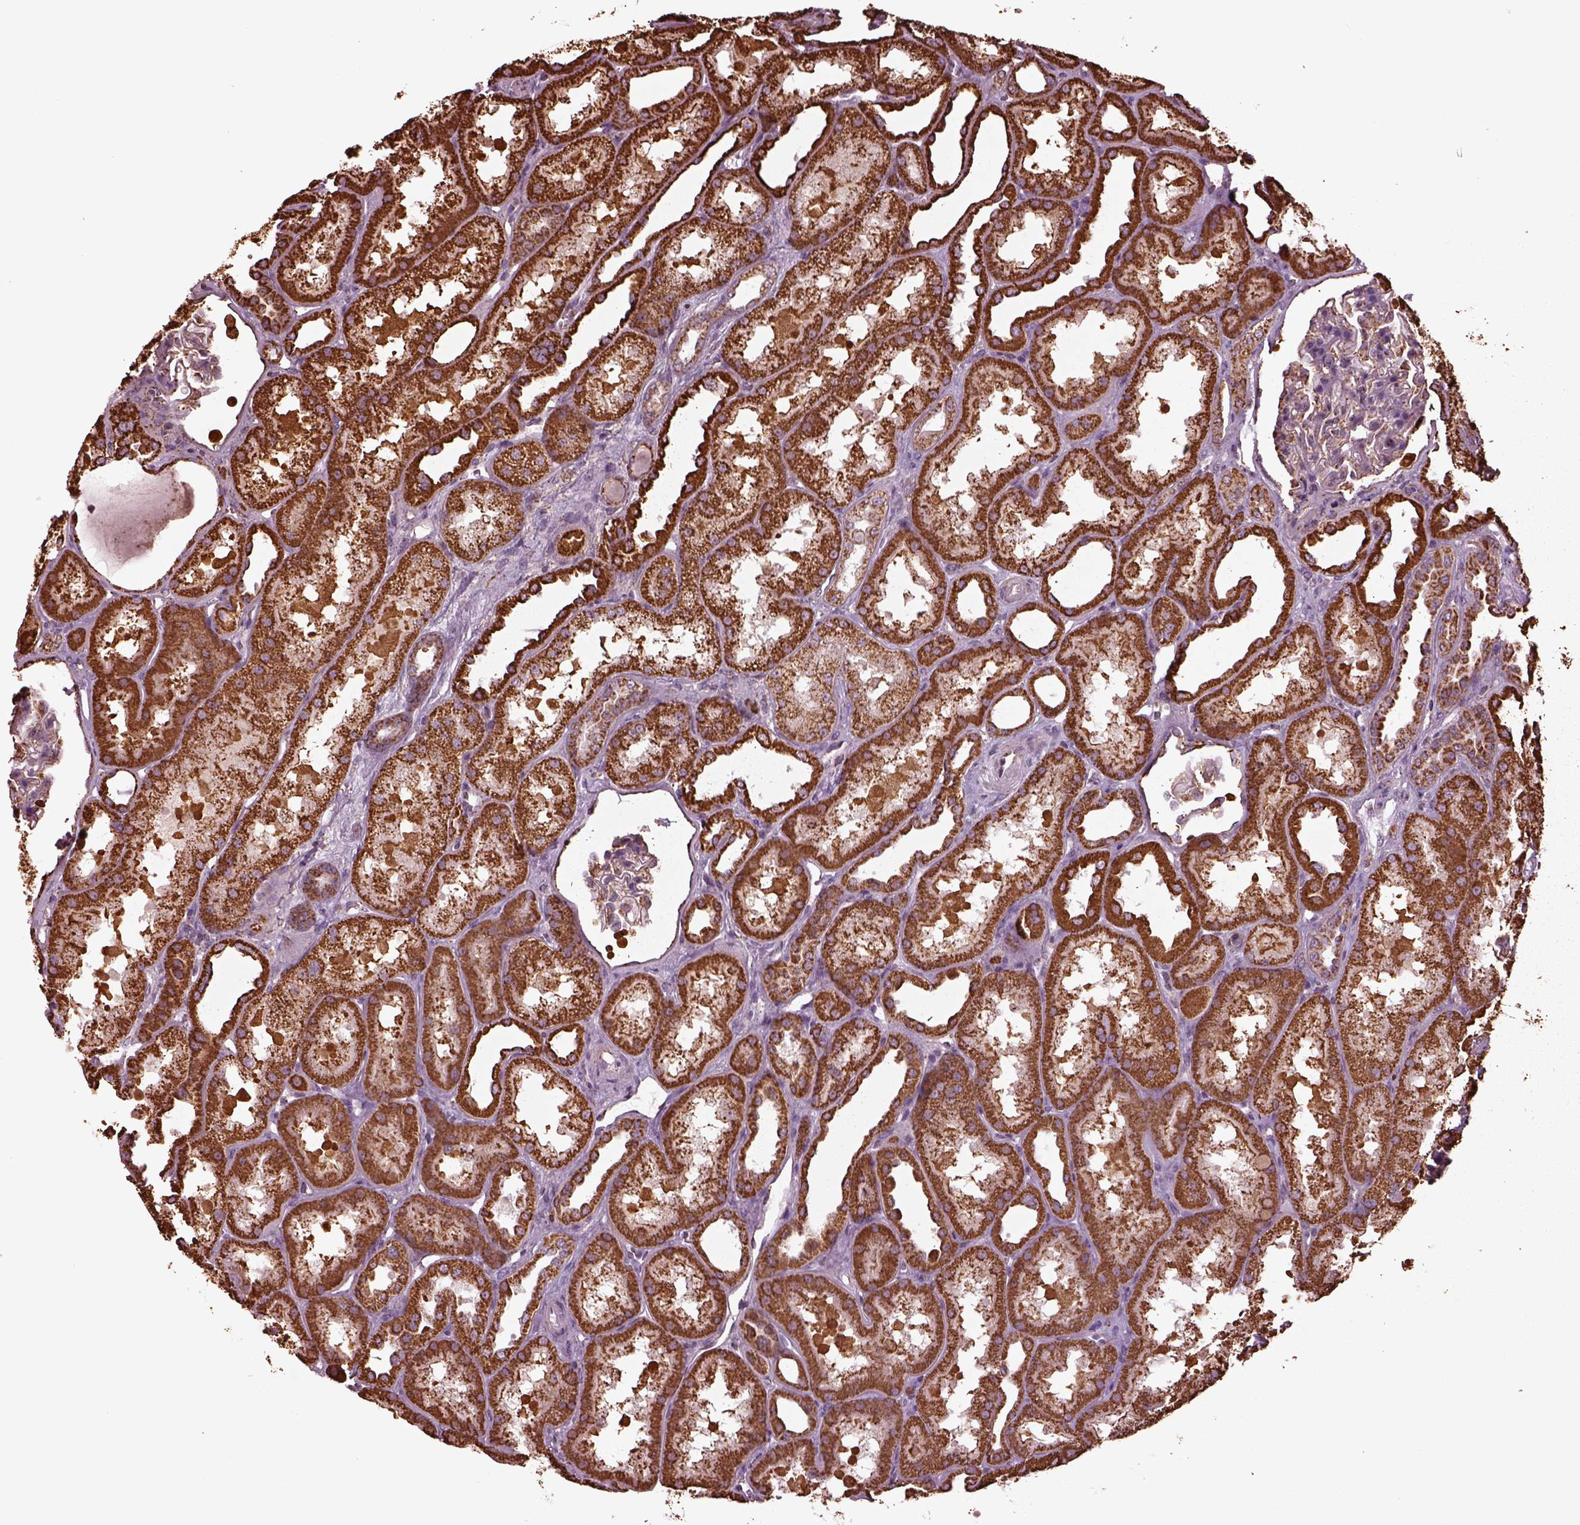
{"staining": {"intensity": "negative", "quantity": "none", "location": "none"}, "tissue": "kidney", "cell_type": "Cells in glomeruli", "image_type": "normal", "snomed": [{"axis": "morphology", "description": "Normal tissue, NOS"}, {"axis": "topography", "description": "Kidney"}], "caption": "Kidney was stained to show a protein in brown. There is no significant positivity in cells in glomeruli. The staining was performed using DAB to visualize the protein expression in brown, while the nuclei were stained in blue with hematoxylin (Magnification: 20x).", "gene": "TMEM254", "patient": {"sex": "male", "age": 61}}